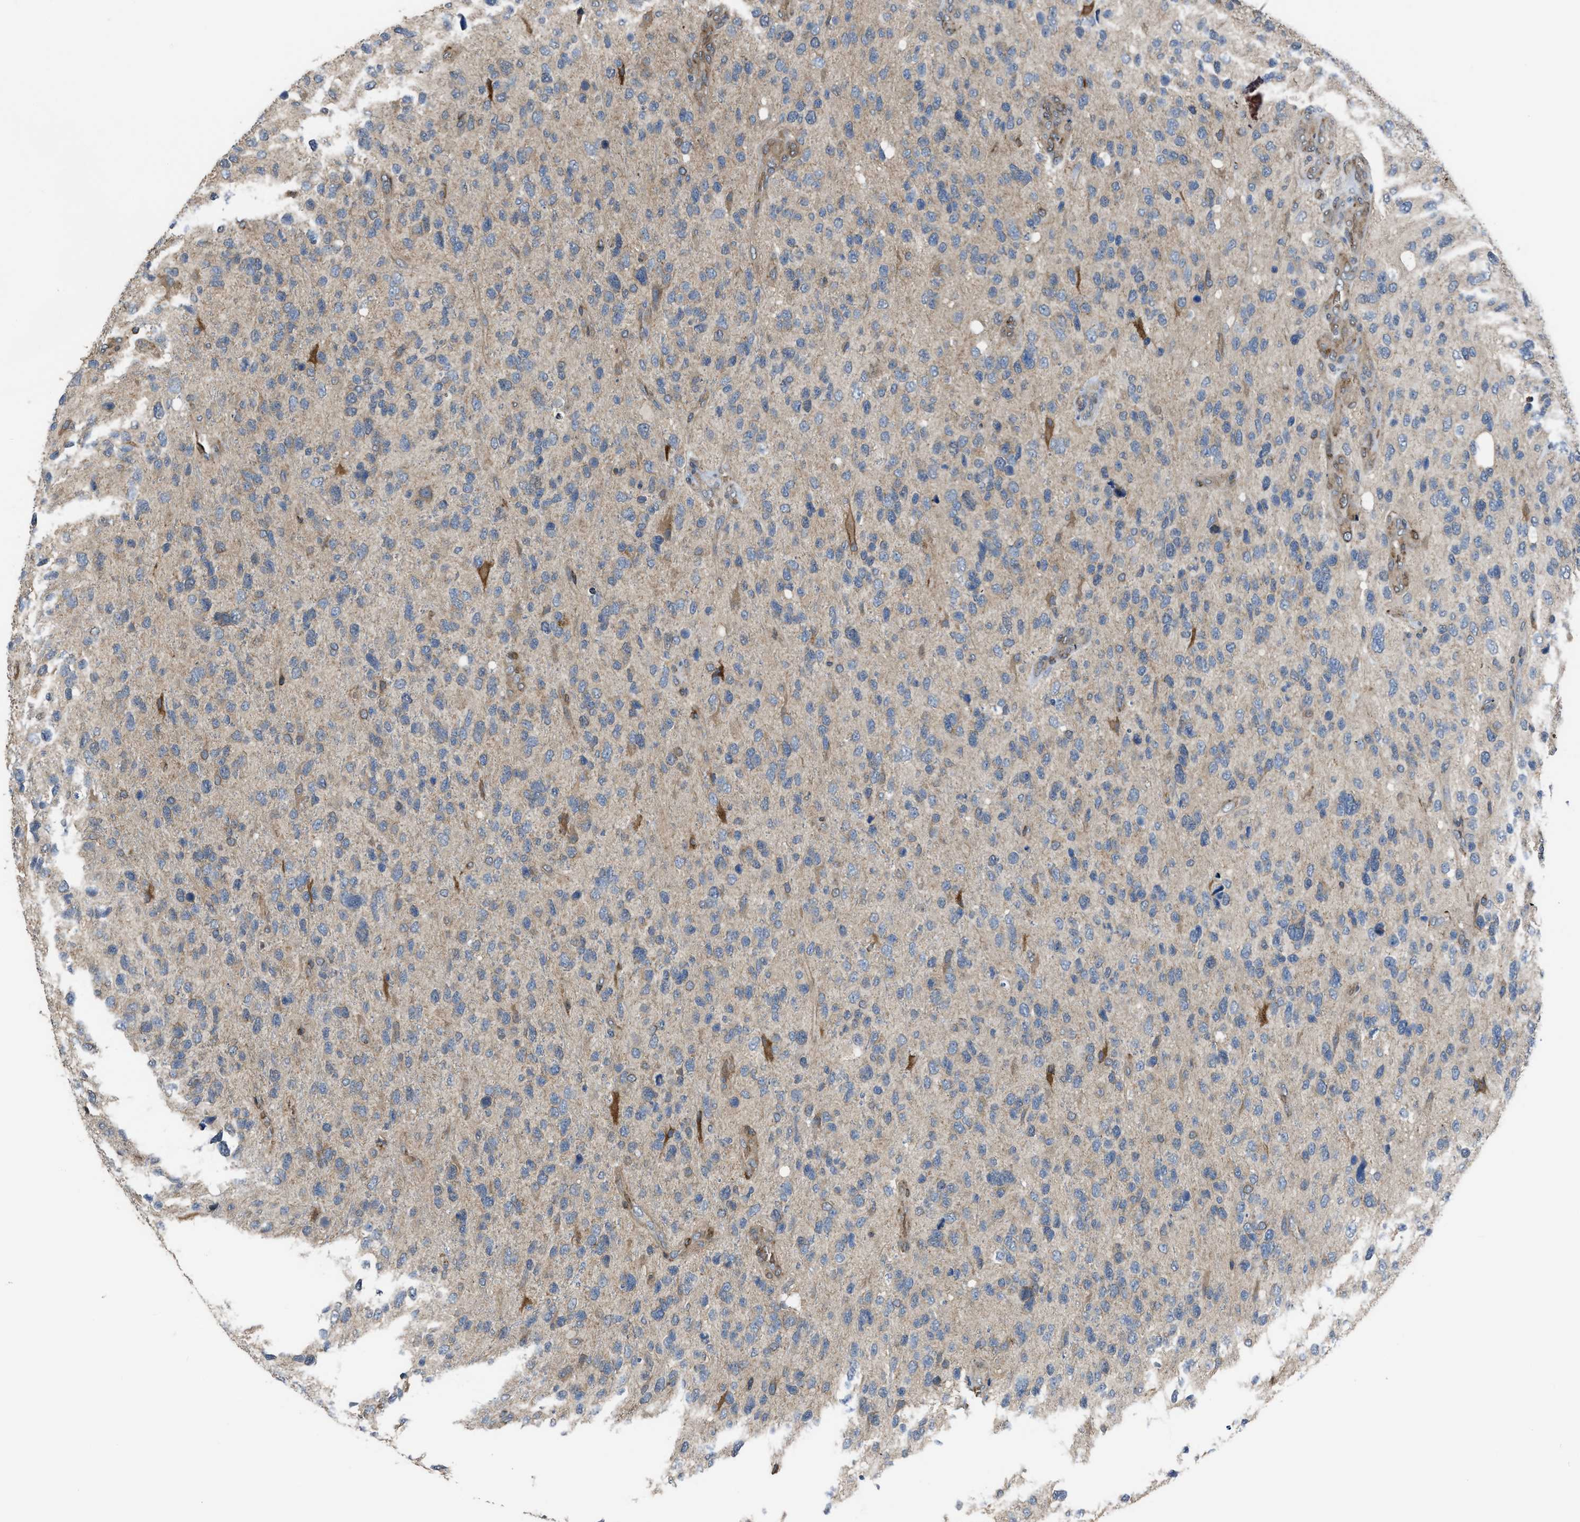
{"staining": {"intensity": "weak", "quantity": "<25%", "location": "cytoplasmic/membranous"}, "tissue": "glioma", "cell_type": "Tumor cells", "image_type": "cancer", "snomed": [{"axis": "morphology", "description": "Glioma, malignant, High grade"}, {"axis": "topography", "description": "Brain"}], "caption": "DAB immunohistochemical staining of glioma exhibits no significant expression in tumor cells.", "gene": "SELENOM", "patient": {"sex": "female", "age": 58}}